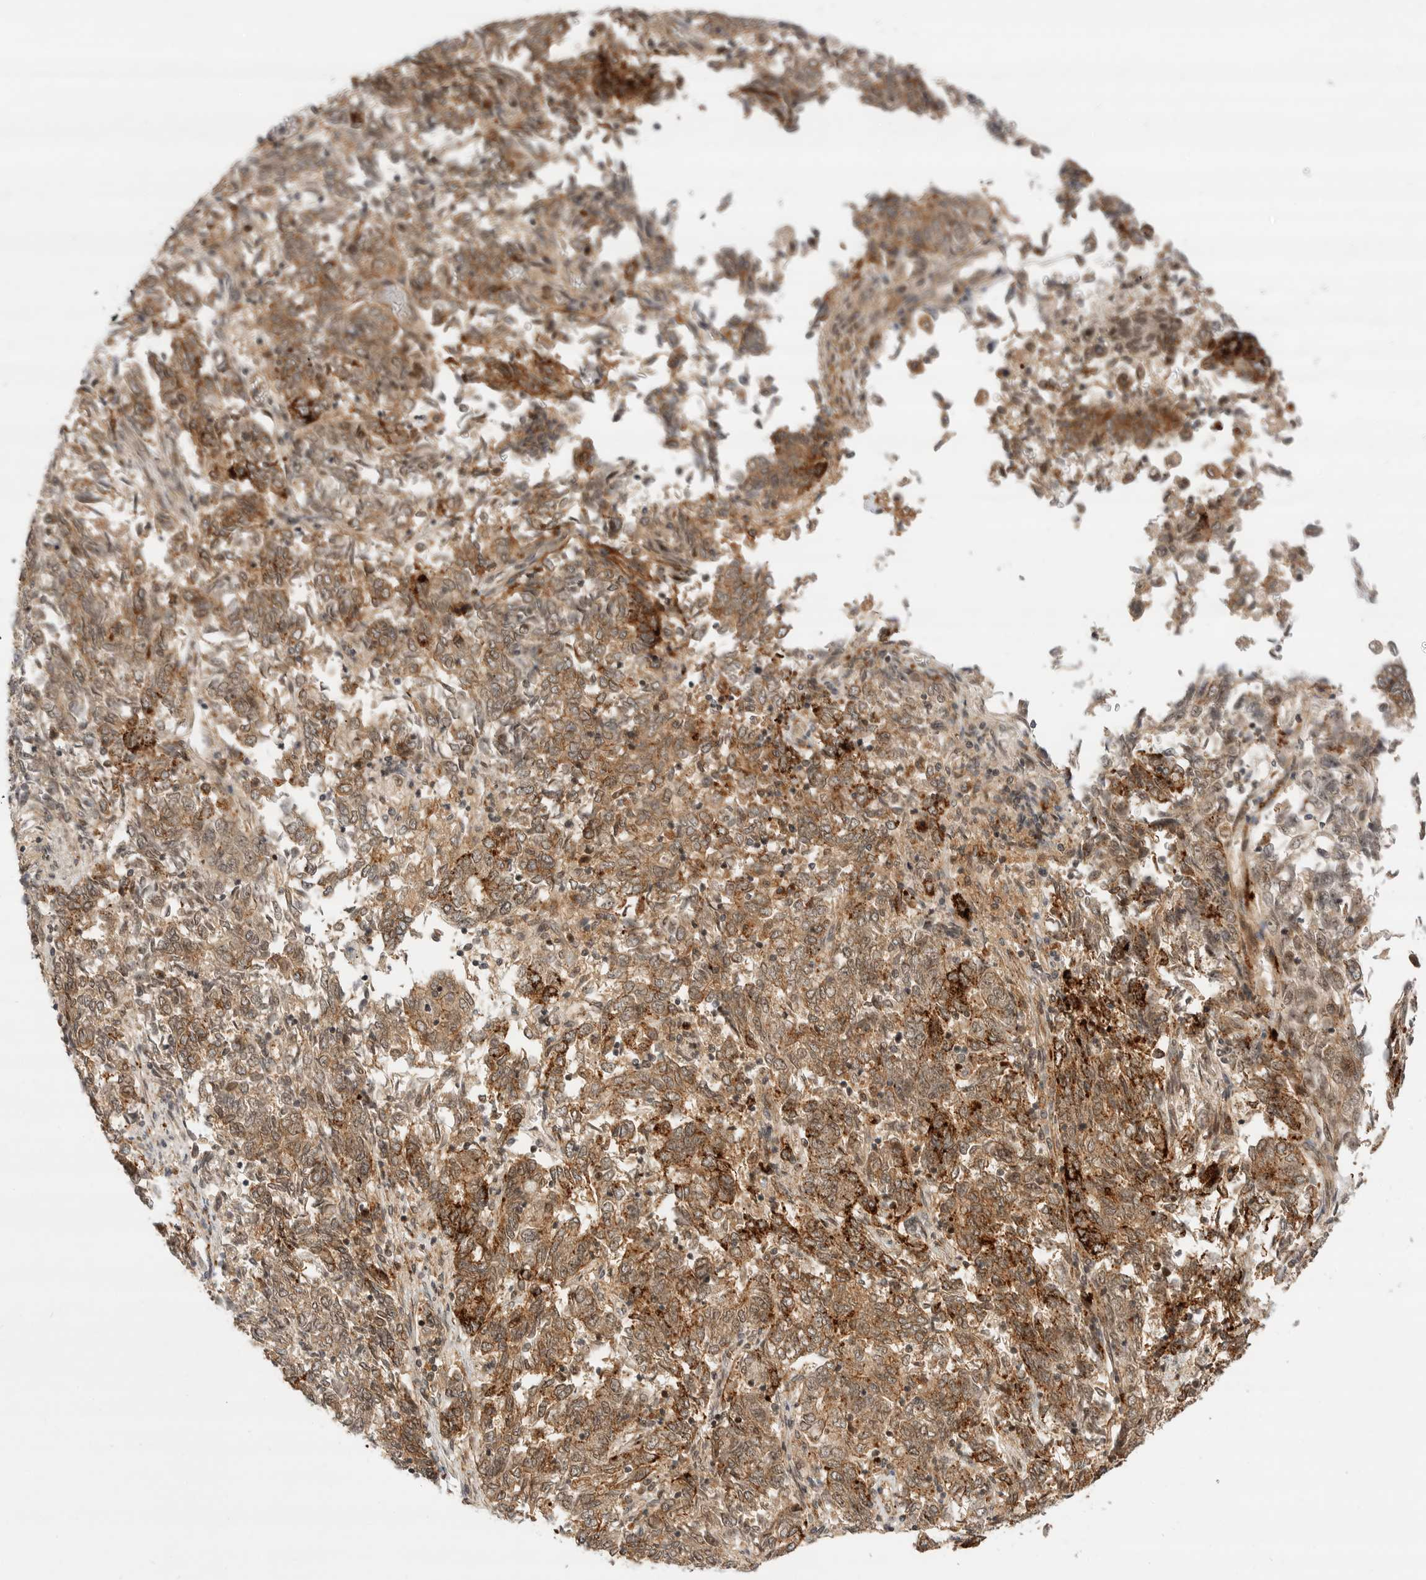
{"staining": {"intensity": "moderate", "quantity": ">75%", "location": "cytoplasmic/membranous"}, "tissue": "endometrial cancer", "cell_type": "Tumor cells", "image_type": "cancer", "snomed": [{"axis": "morphology", "description": "Adenocarcinoma, NOS"}, {"axis": "topography", "description": "Endometrium"}], "caption": "Immunohistochemistry micrograph of endometrial cancer stained for a protein (brown), which shows medium levels of moderate cytoplasmic/membranous positivity in about >75% of tumor cells.", "gene": "CSNK1G3", "patient": {"sex": "female", "age": 80}}